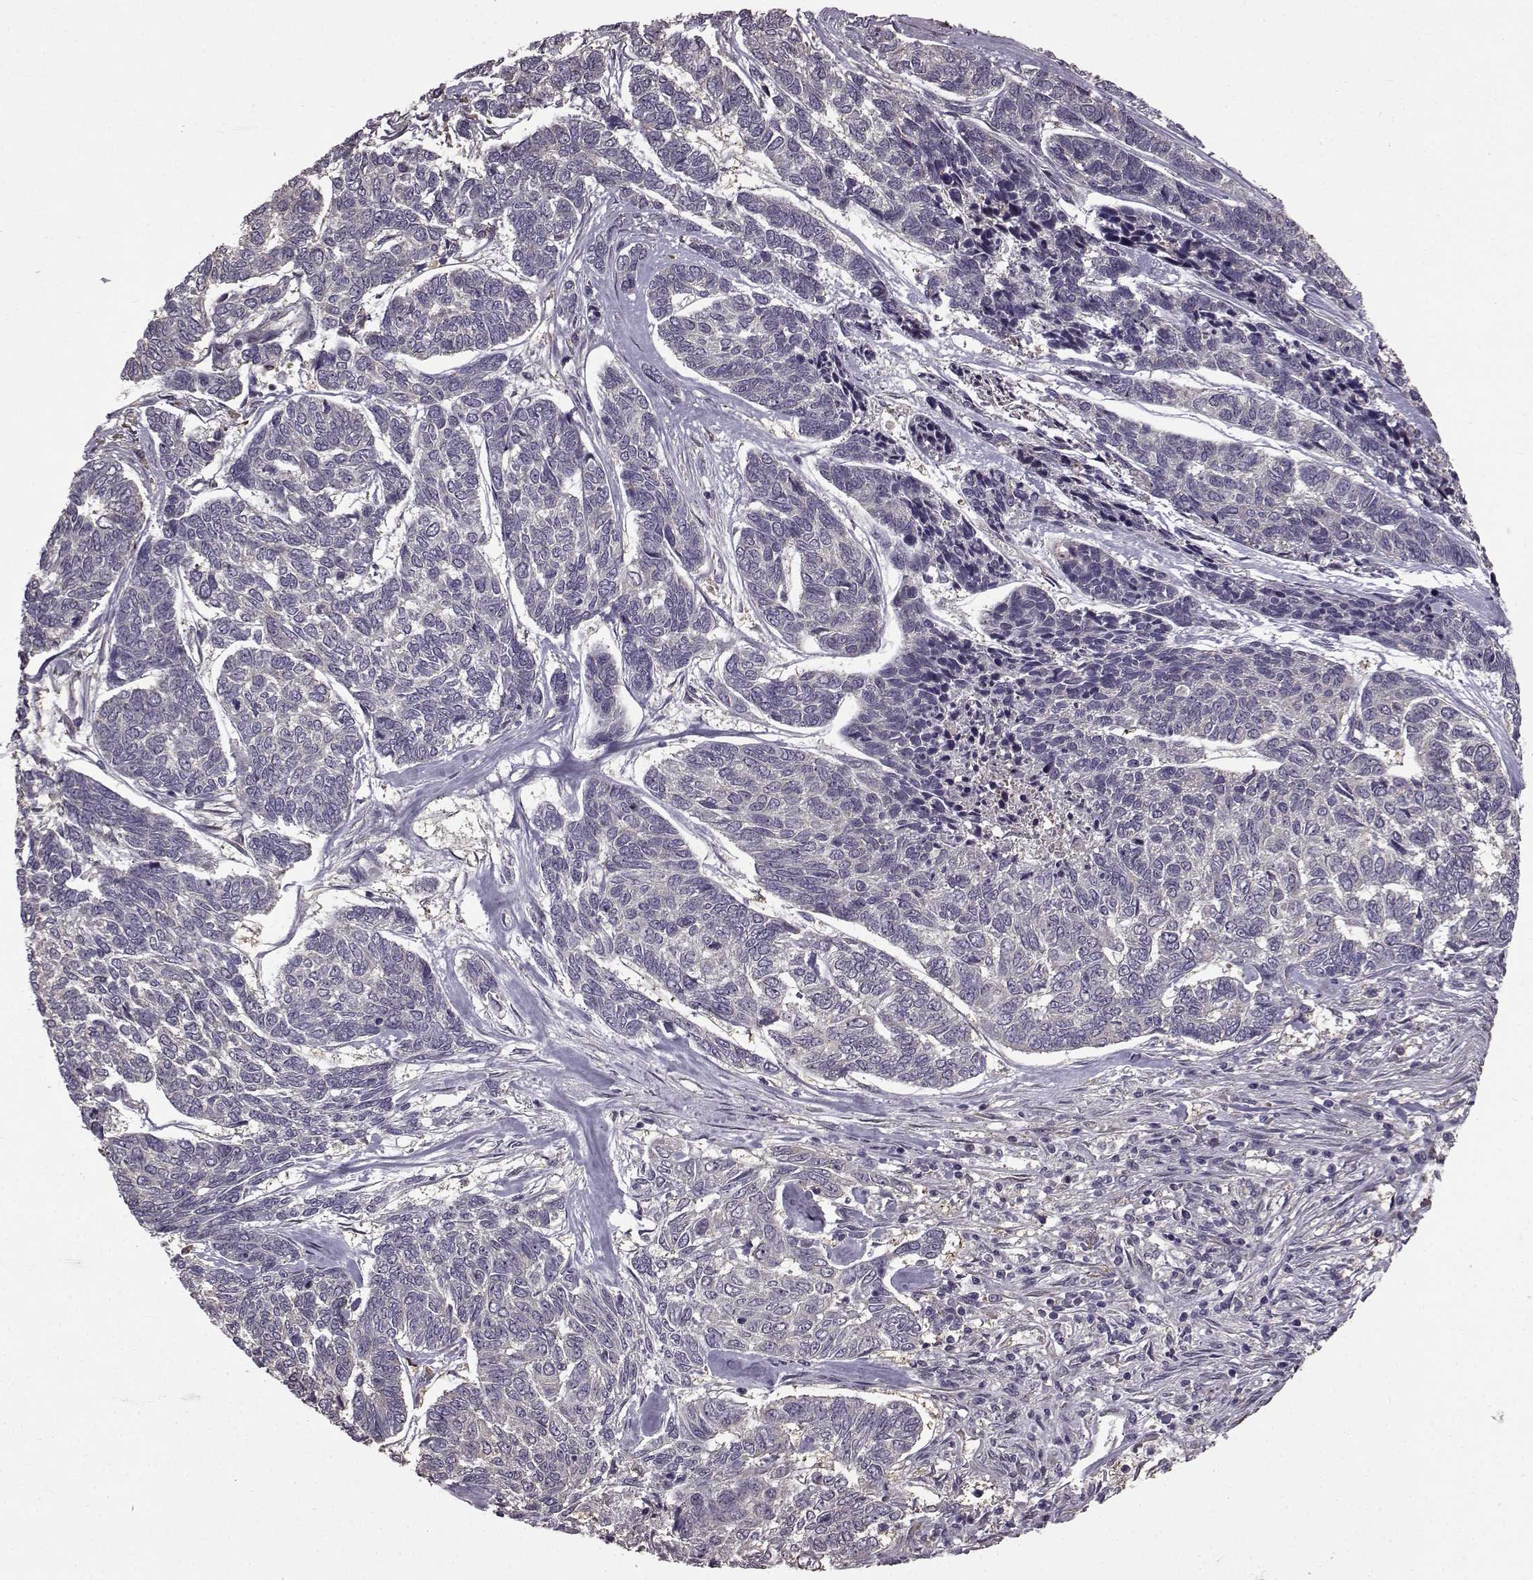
{"staining": {"intensity": "negative", "quantity": "none", "location": "none"}, "tissue": "skin cancer", "cell_type": "Tumor cells", "image_type": "cancer", "snomed": [{"axis": "morphology", "description": "Basal cell carcinoma"}, {"axis": "topography", "description": "Skin"}], "caption": "The image reveals no staining of tumor cells in skin cancer (basal cell carcinoma).", "gene": "NME1-NME2", "patient": {"sex": "female", "age": 65}}